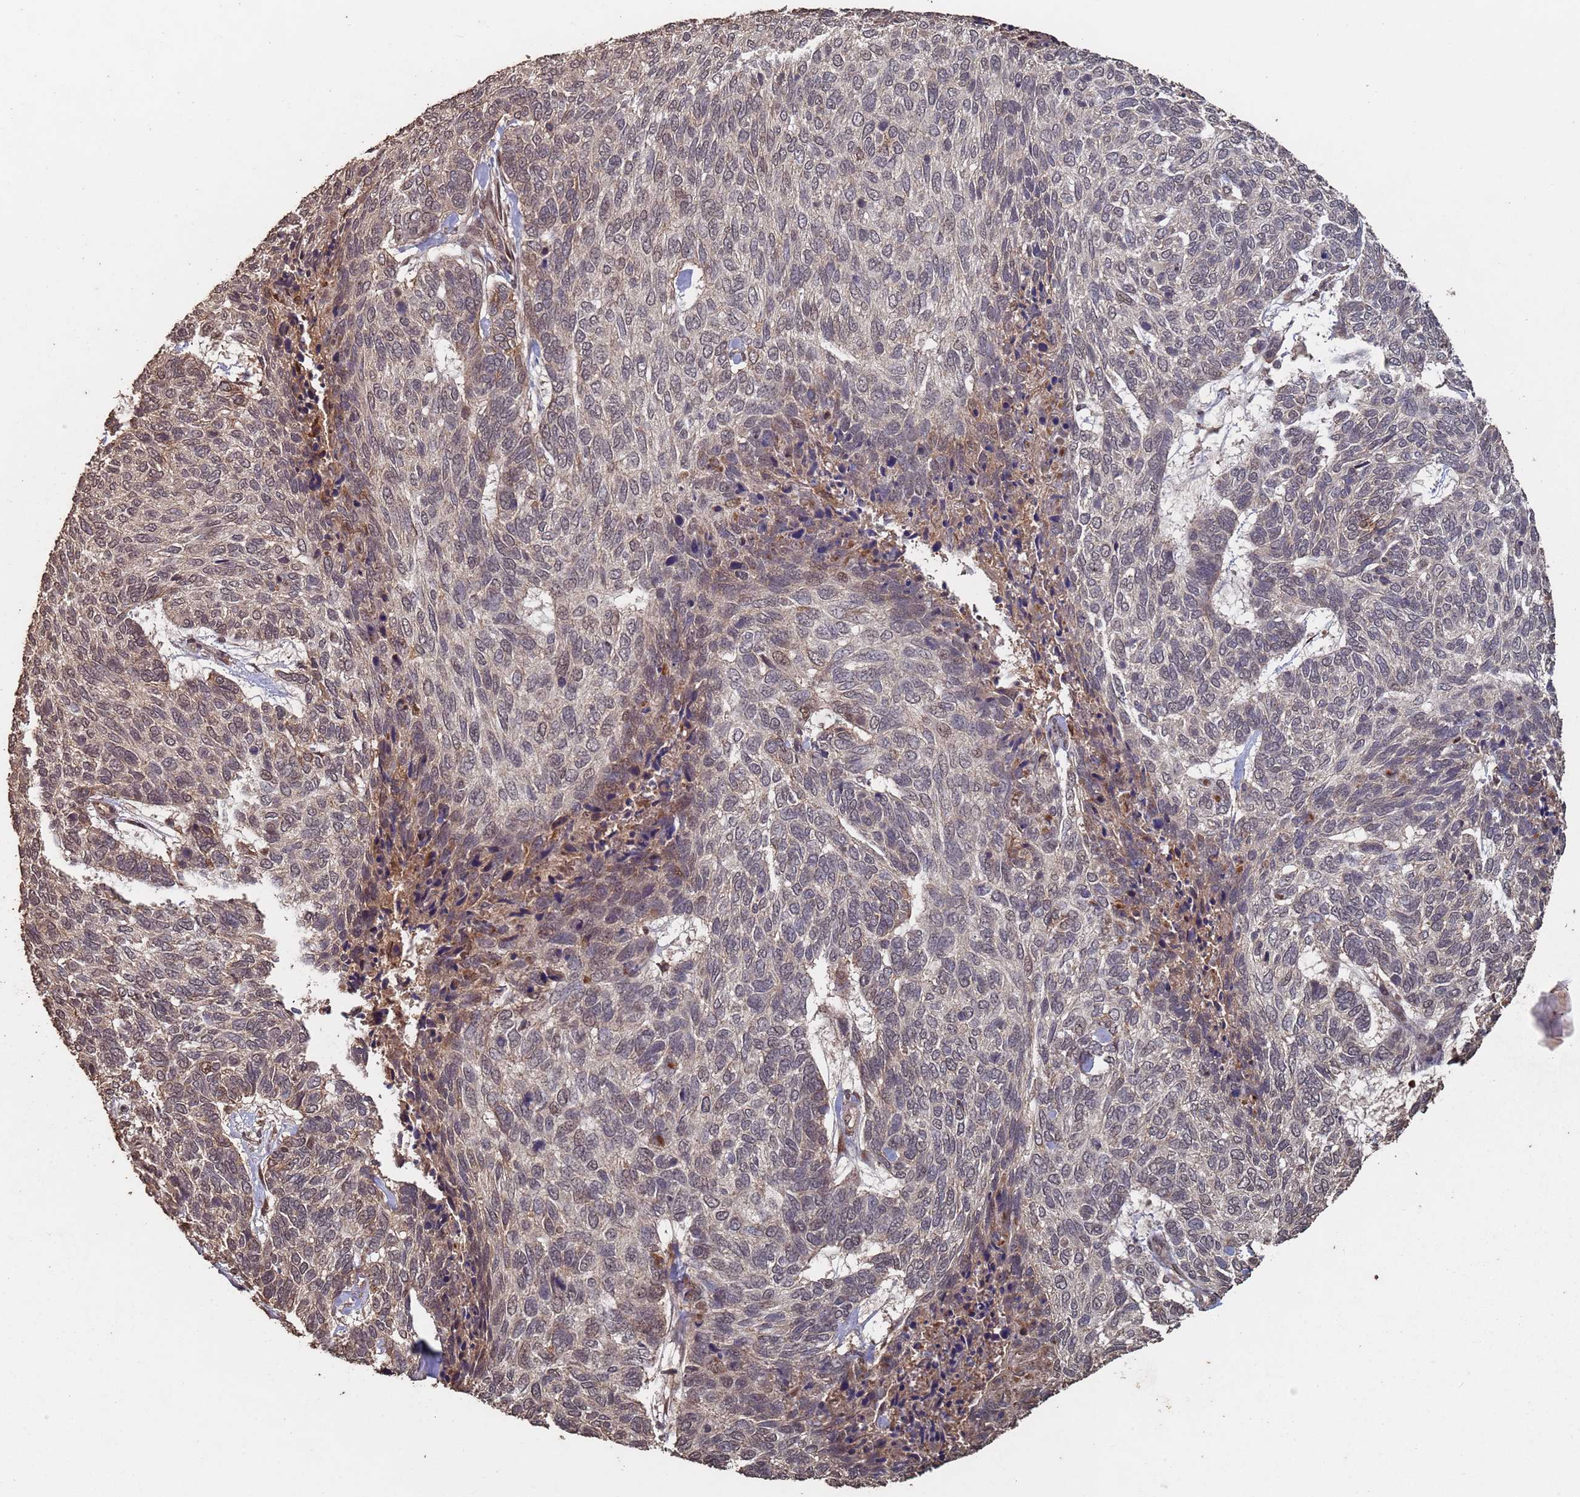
{"staining": {"intensity": "weak", "quantity": "<25%", "location": "nuclear"}, "tissue": "skin cancer", "cell_type": "Tumor cells", "image_type": "cancer", "snomed": [{"axis": "morphology", "description": "Basal cell carcinoma"}, {"axis": "topography", "description": "Skin"}], "caption": "High magnification brightfield microscopy of skin cancer (basal cell carcinoma) stained with DAB (brown) and counterstained with hematoxylin (blue): tumor cells show no significant expression.", "gene": "FRAT1", "patient": {"sex": "female", "age": 65}}